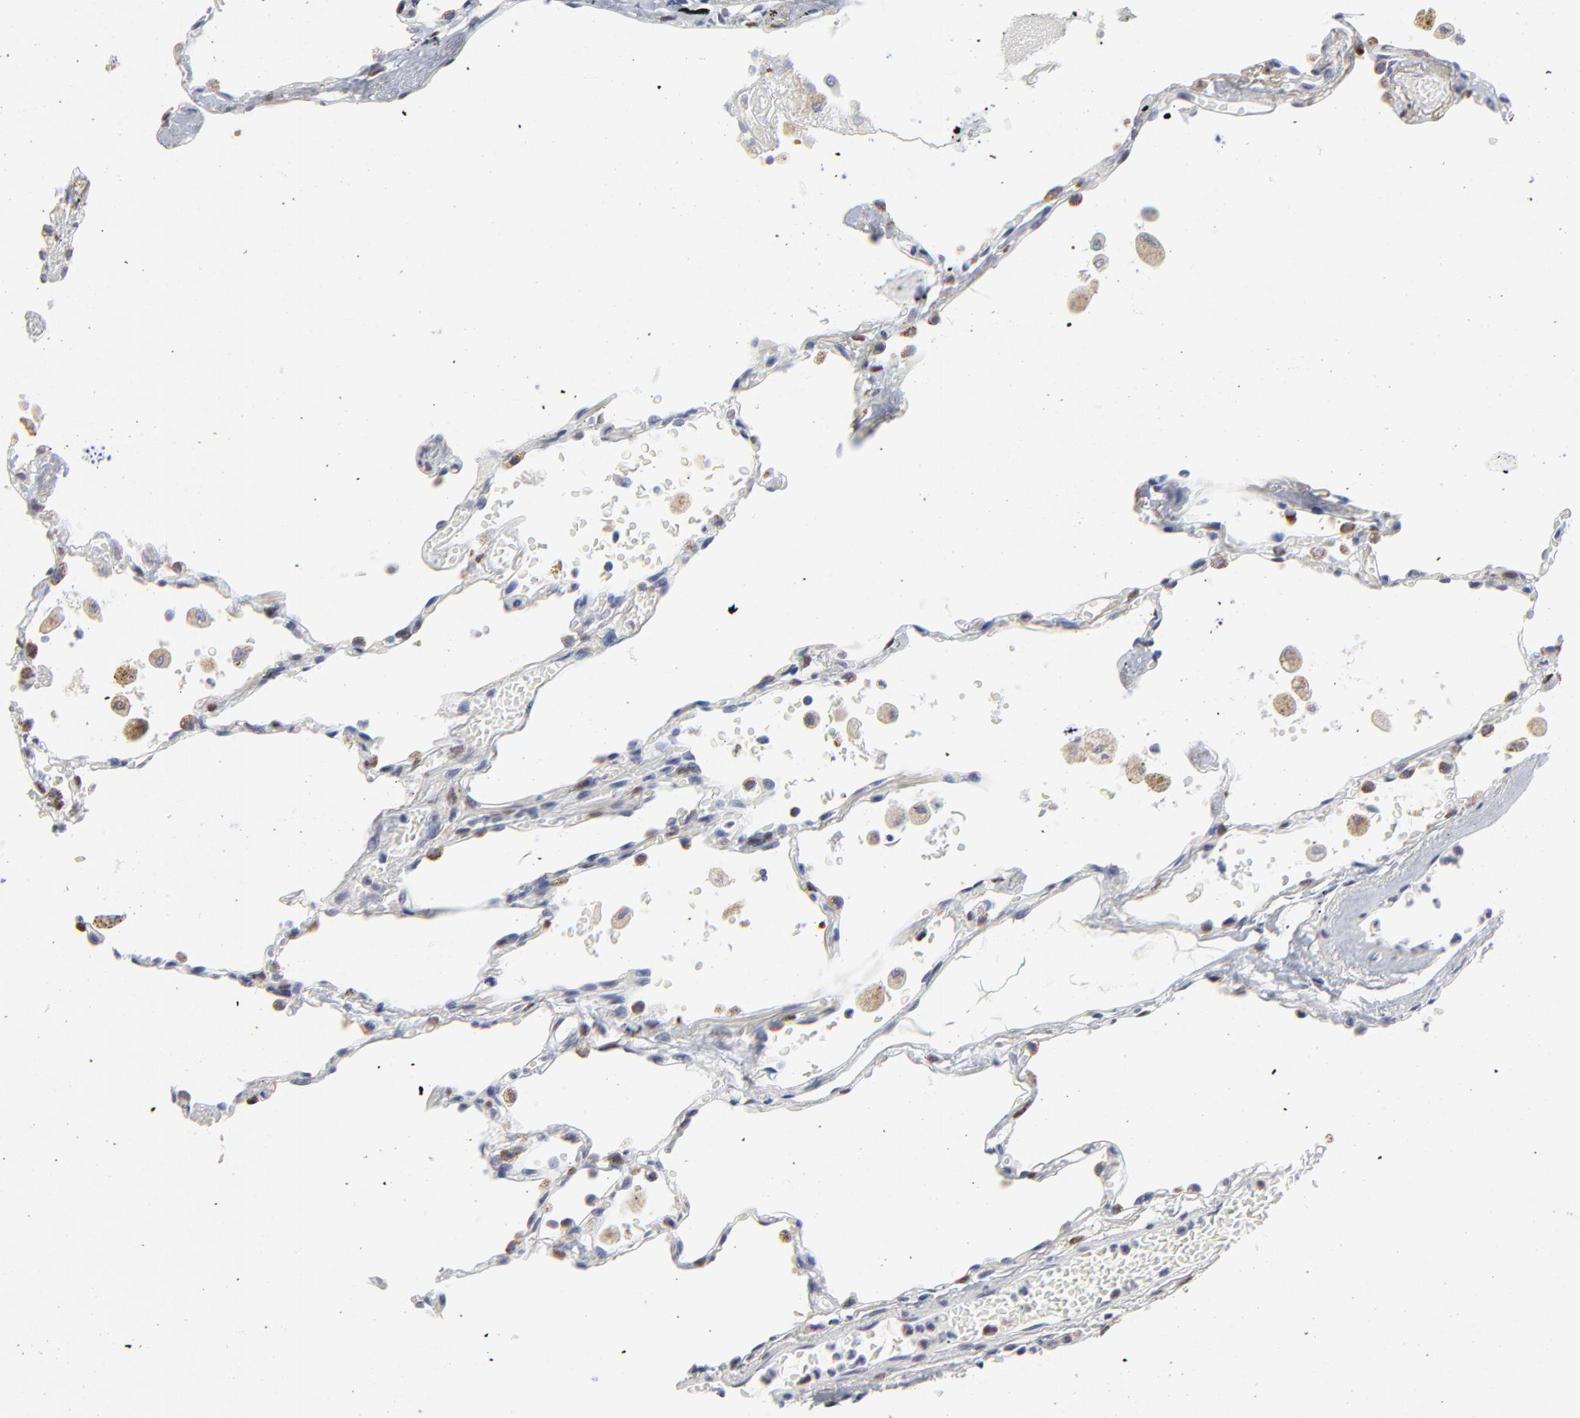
{"staining": {"intensity": "weak", "quantity": "<25%", "location": "cytoplasmic/membranous"}, "tissue": "lung", "cell_type": "Alveolar cells", "image_type": "normal", "snomed": [{"axis": "morphology", "description": "Normal tissue, NOS"}, {"axis": "topography", "description": "Lung"}], "caption": "Immunohistochemical staining of unremarkable lung displays no significant positivity in alveolar cells. The staining was performed using DAB to visualize the protein expression in brown, while the nuclei were stained in blue with hematoxylin (Magnification: 20x).", "gene": "NCAPH", "patient": {"sex": "male", "age": 71}}